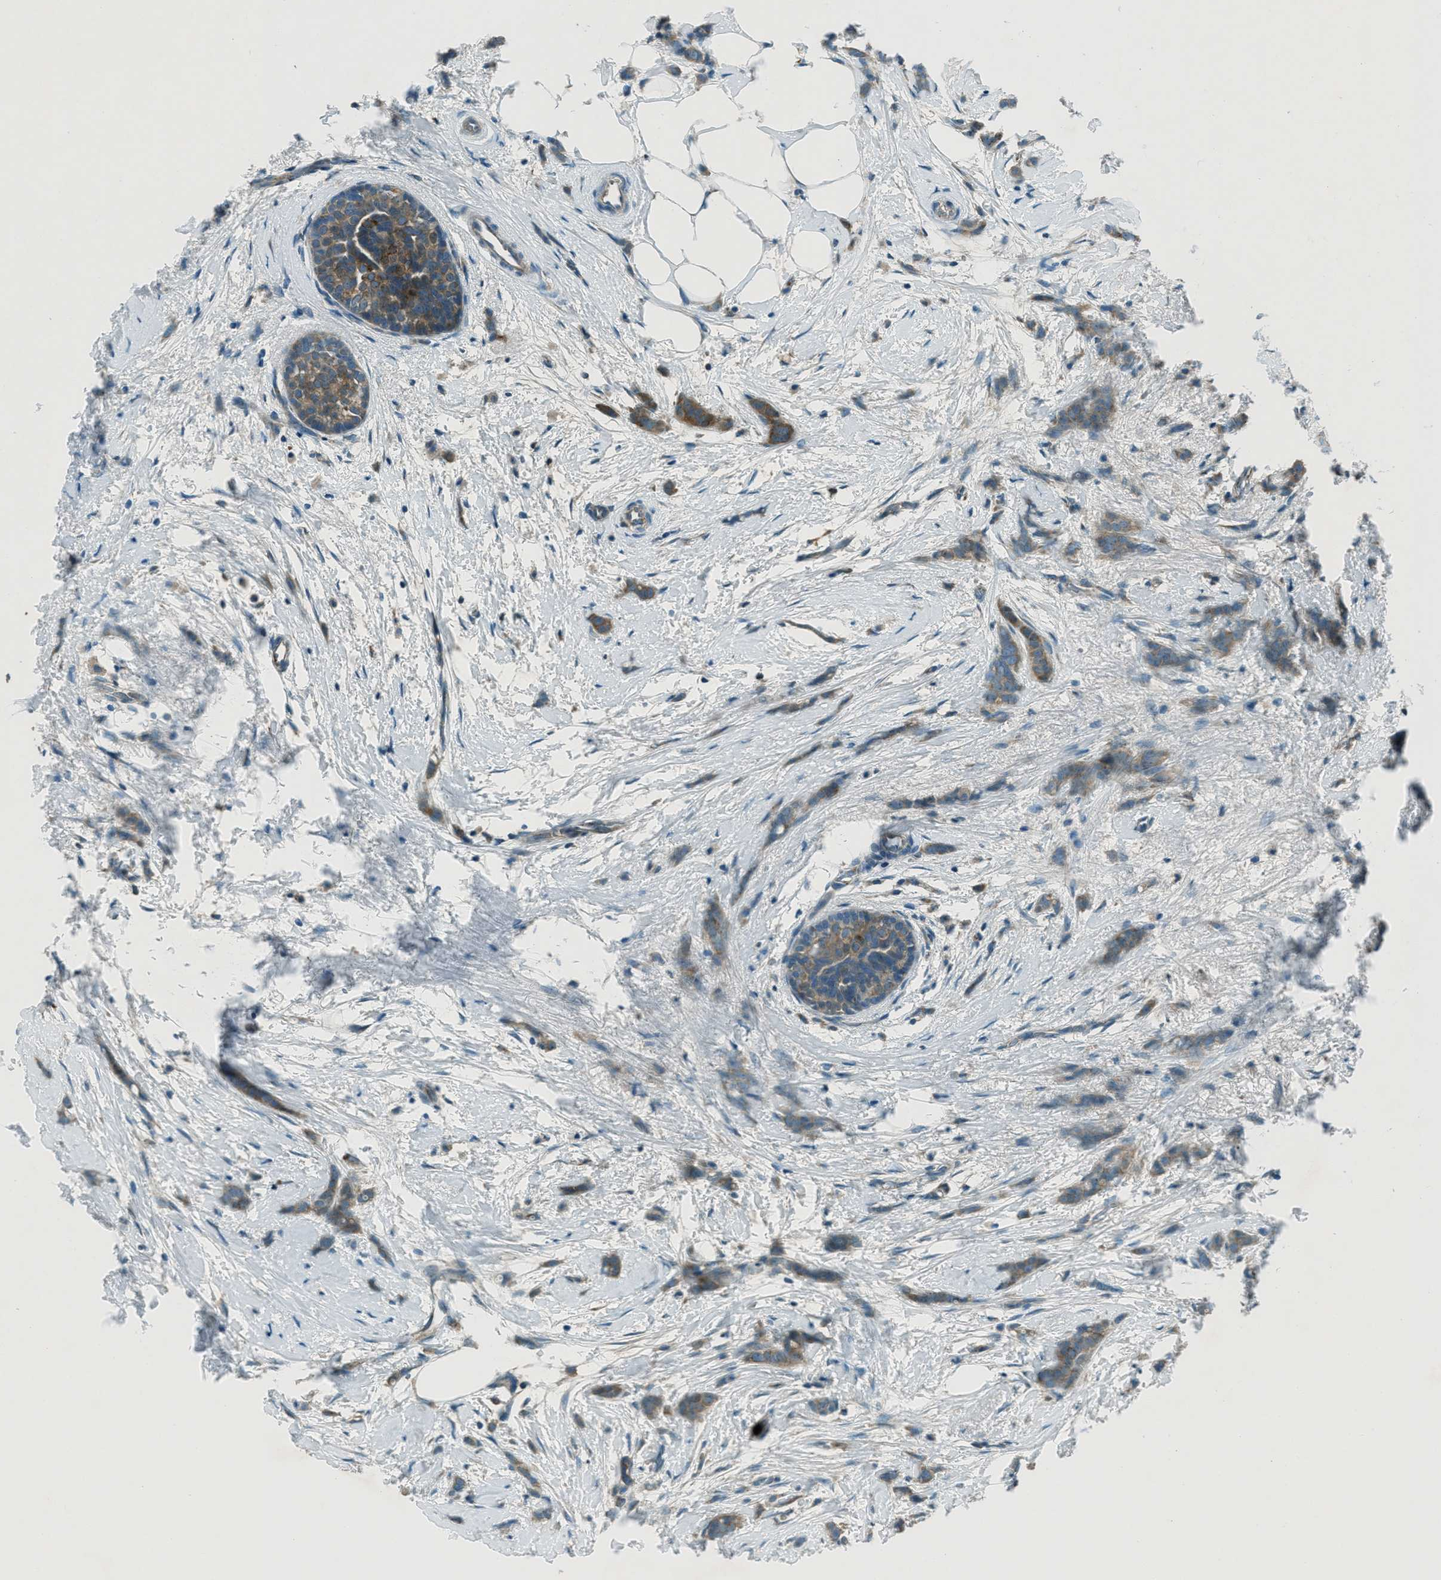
{"staining": {"intensity": "moderate", "quantity": ">75%", "location": "cytoplasmic/membranous"}, "tissue": "breast cancer", "cell_type": "Tumor cells", "image_type": "cancer", "snomed": [{"axis": "morphology", "description": "Lobular carcinoma, in situ"}, {"axis": "morphology", "description": "Lobular carcinoma"}, {"axis": "topography", "description": "Breast"}], "caption": "Human breast cancer (lobular carcinoma) stained with a protein marker shows moderate staining in tumor cells.", "gene": "FAR1", "patient": {"sex": "female", "age": 41}}